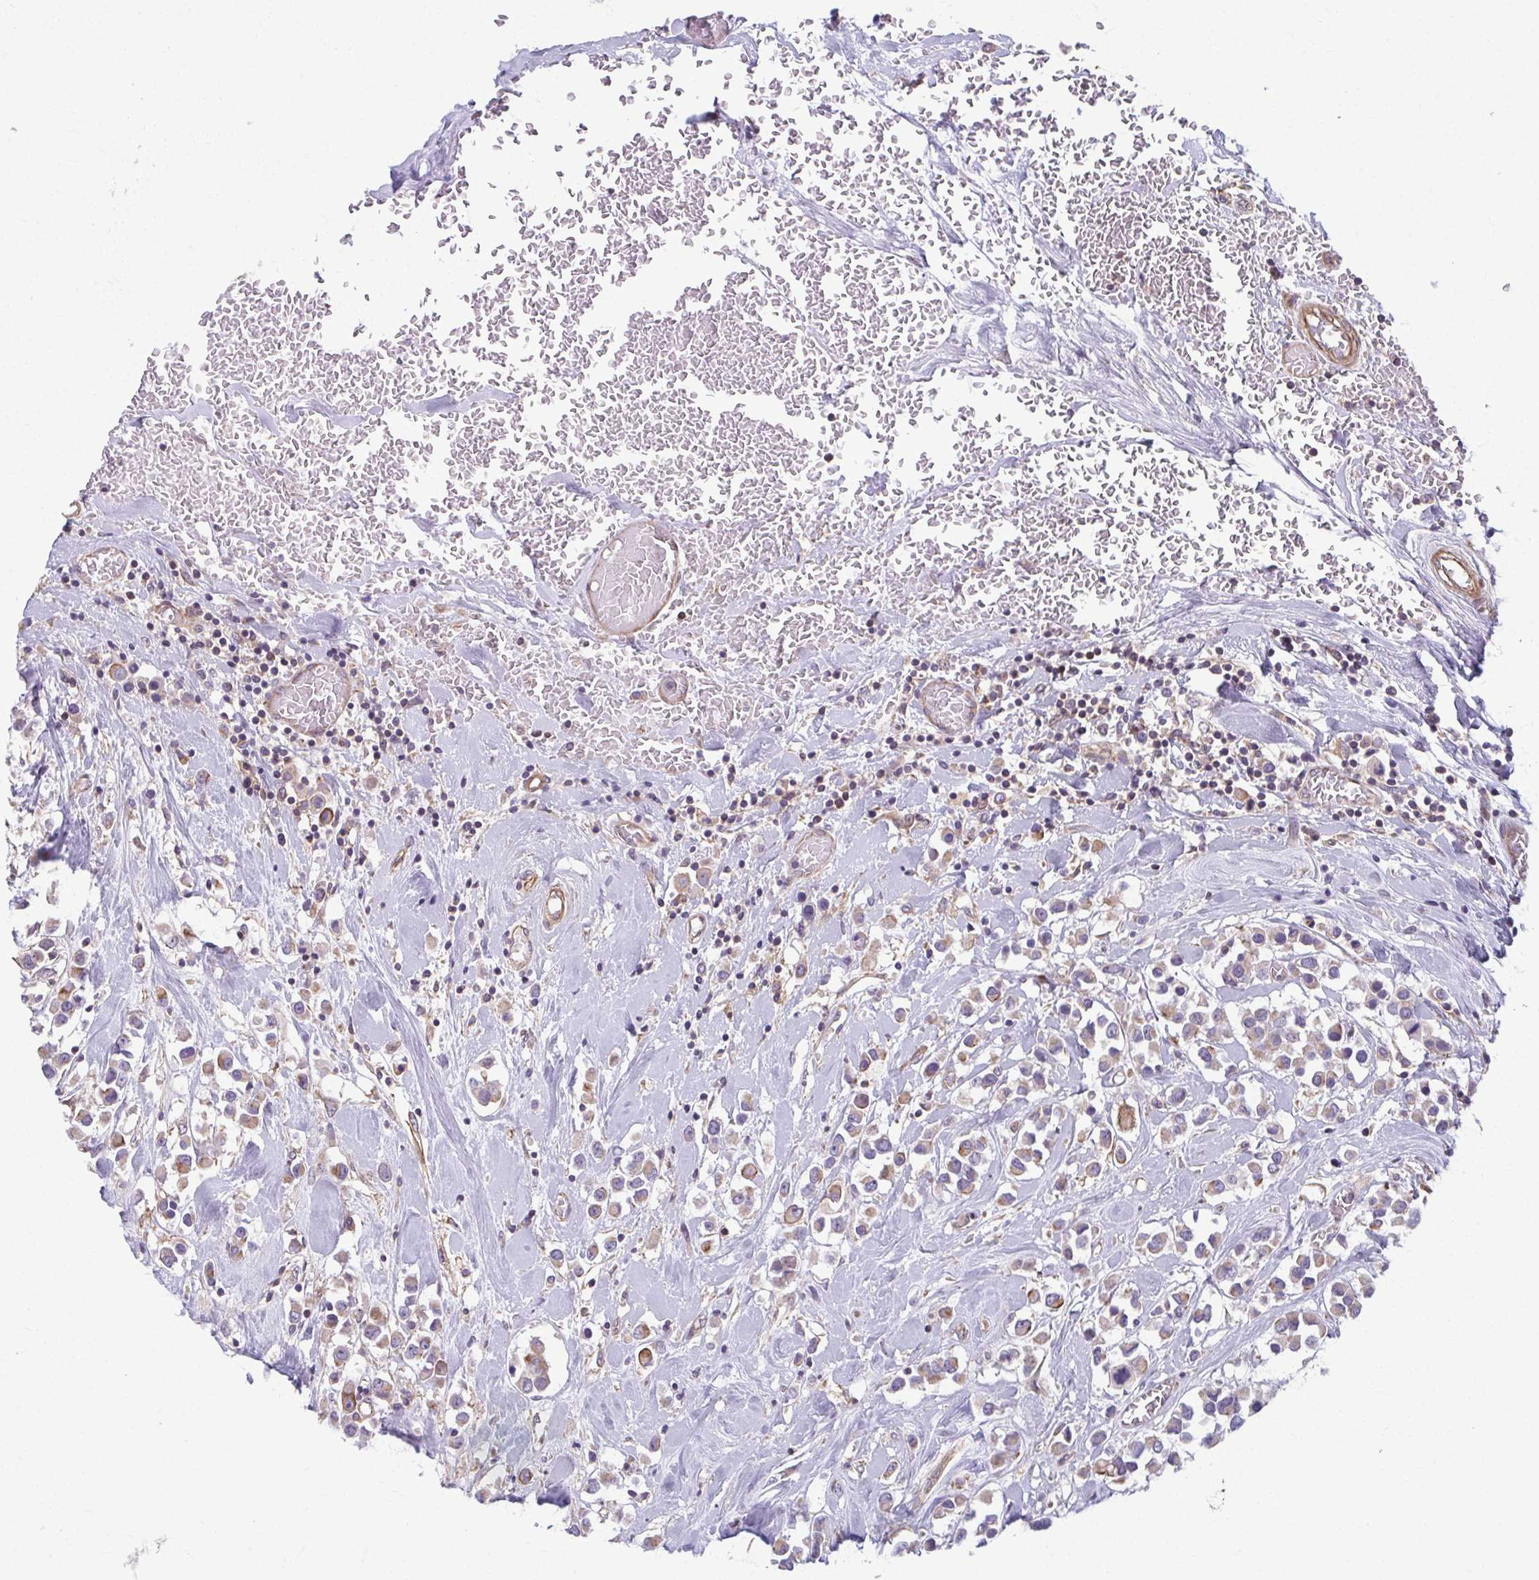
{"staining": {"intensity": "weak", "quantity": ">75%", "location": "cytoplasmic/membranous"}, "tissue": "breast cancer", "cell_type": "Tumor cells", "image_type": "cancer", "snomed": [{"axis": "morphology", "description": "Duct carcinoma"}, {"axis": "topography", "description": "Breast"}], "caption": "Breast intraductal carcinoma was stained to show a protein in brown. There is low levels of weak cytoplasmic/membranous staining in about >75% of tumor cells.", "gene": "EID2B", "patient": {"sex": "female", "age": 61}}